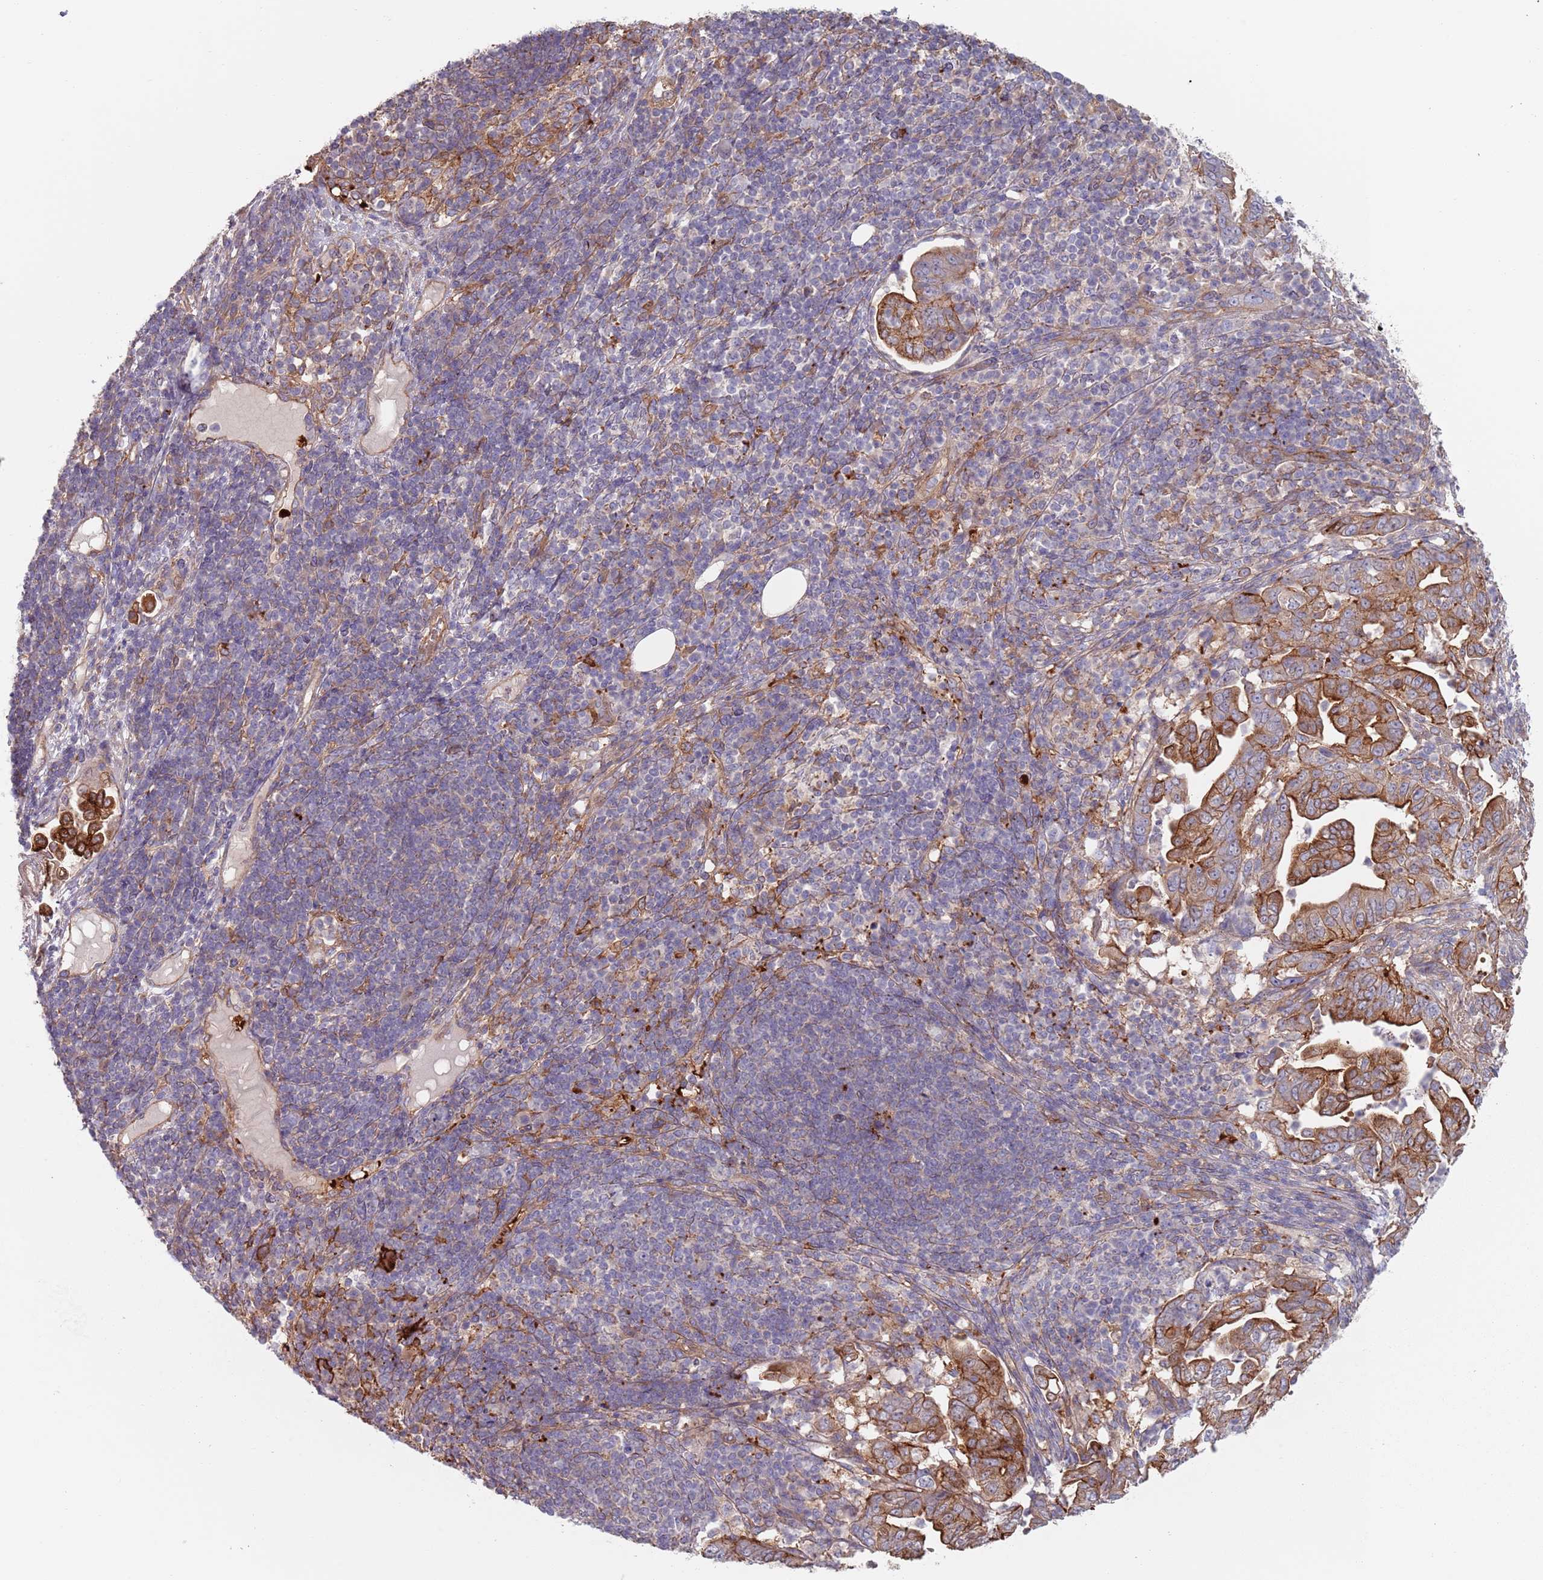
{"staining": {"intensity": "strong", "quantity": "25%-75%", "location": "cytoplasmic/membranous"}, "tissue": "pancreatic cancer", "cell_type": "Tumor cells", "image_type": "cancer", "snomed": [{"axis": "morphology", "description": "Normal tissue, NOS"}, {"axis": "morphology", "description": "Adenocarcinoma, NOS"}, {"axis": "topography", "description": "Lymph node"}, {"axis": "topography", "description": "Pancreas"}], "caption": "IHC of human pancreatic cancer (adenocarcinoma) shows high levels of strong cytoplasmic/membranous staining in about 25%-75% of tumor cells.", "gene": "APPL2", "patient": {"sex": "female", "age": 67}}